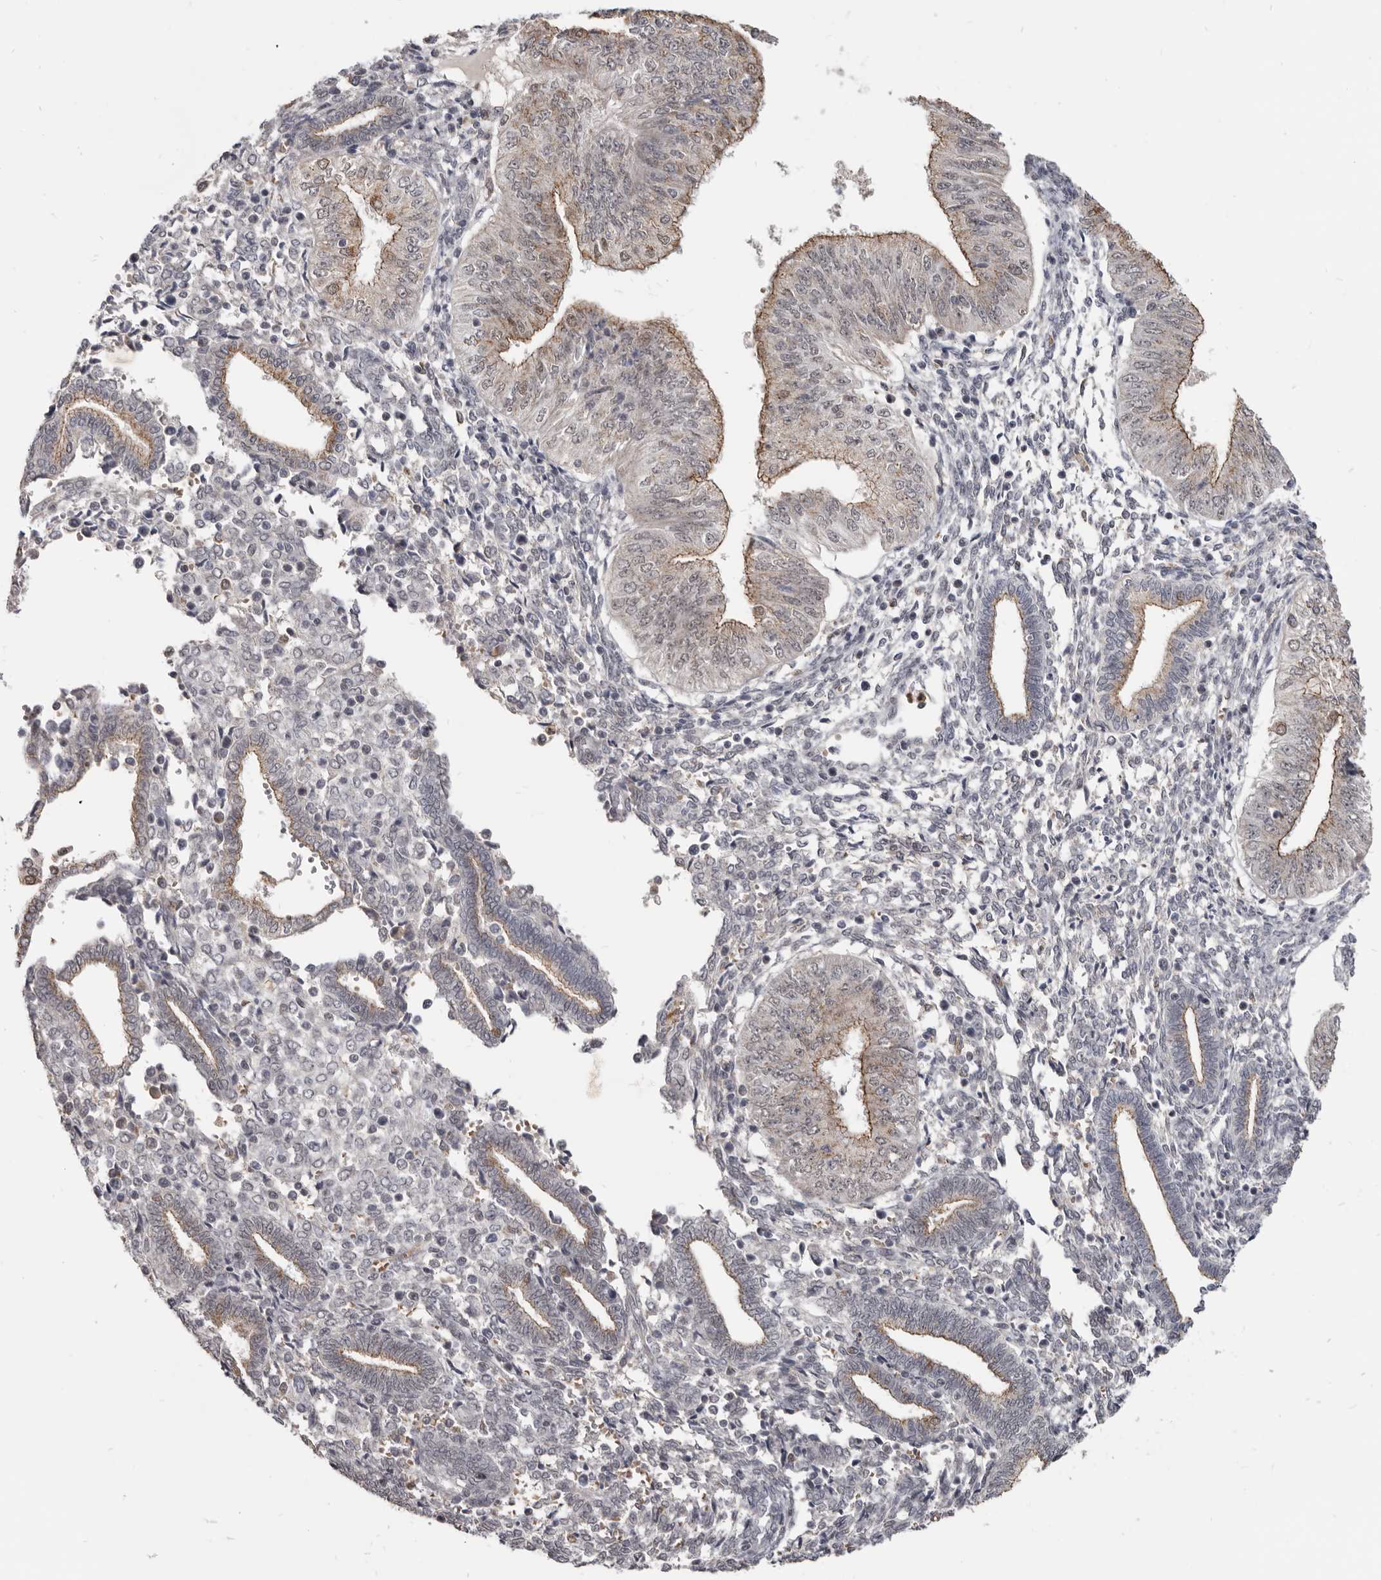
{"staining": {"intensity": "moderate", "quantity": "25%-75%", "location": "cytoplasmic/membranous,nuclear"}, "tissue": "endometrial cancer", "cell_type": "Tumor cells", "image_type": "cancer", "snomed": [{"axis": "morphology", "description": "Normal tissue, NOS"}, {"axis": "morphology", "description": "Adenocarcinoma, NOS"}, {"axis": "topography", "description": "Endometrium"}], "caption": "Immunohistochemical staining of human endometrial adenocarcinoma shows medium levels of moderate cytoplasmic/membranous and nuclear protein expression in about 25%-75% of tumor cells.", "gene": "CGN", "patient": {"sex": "female", "age": 53}}